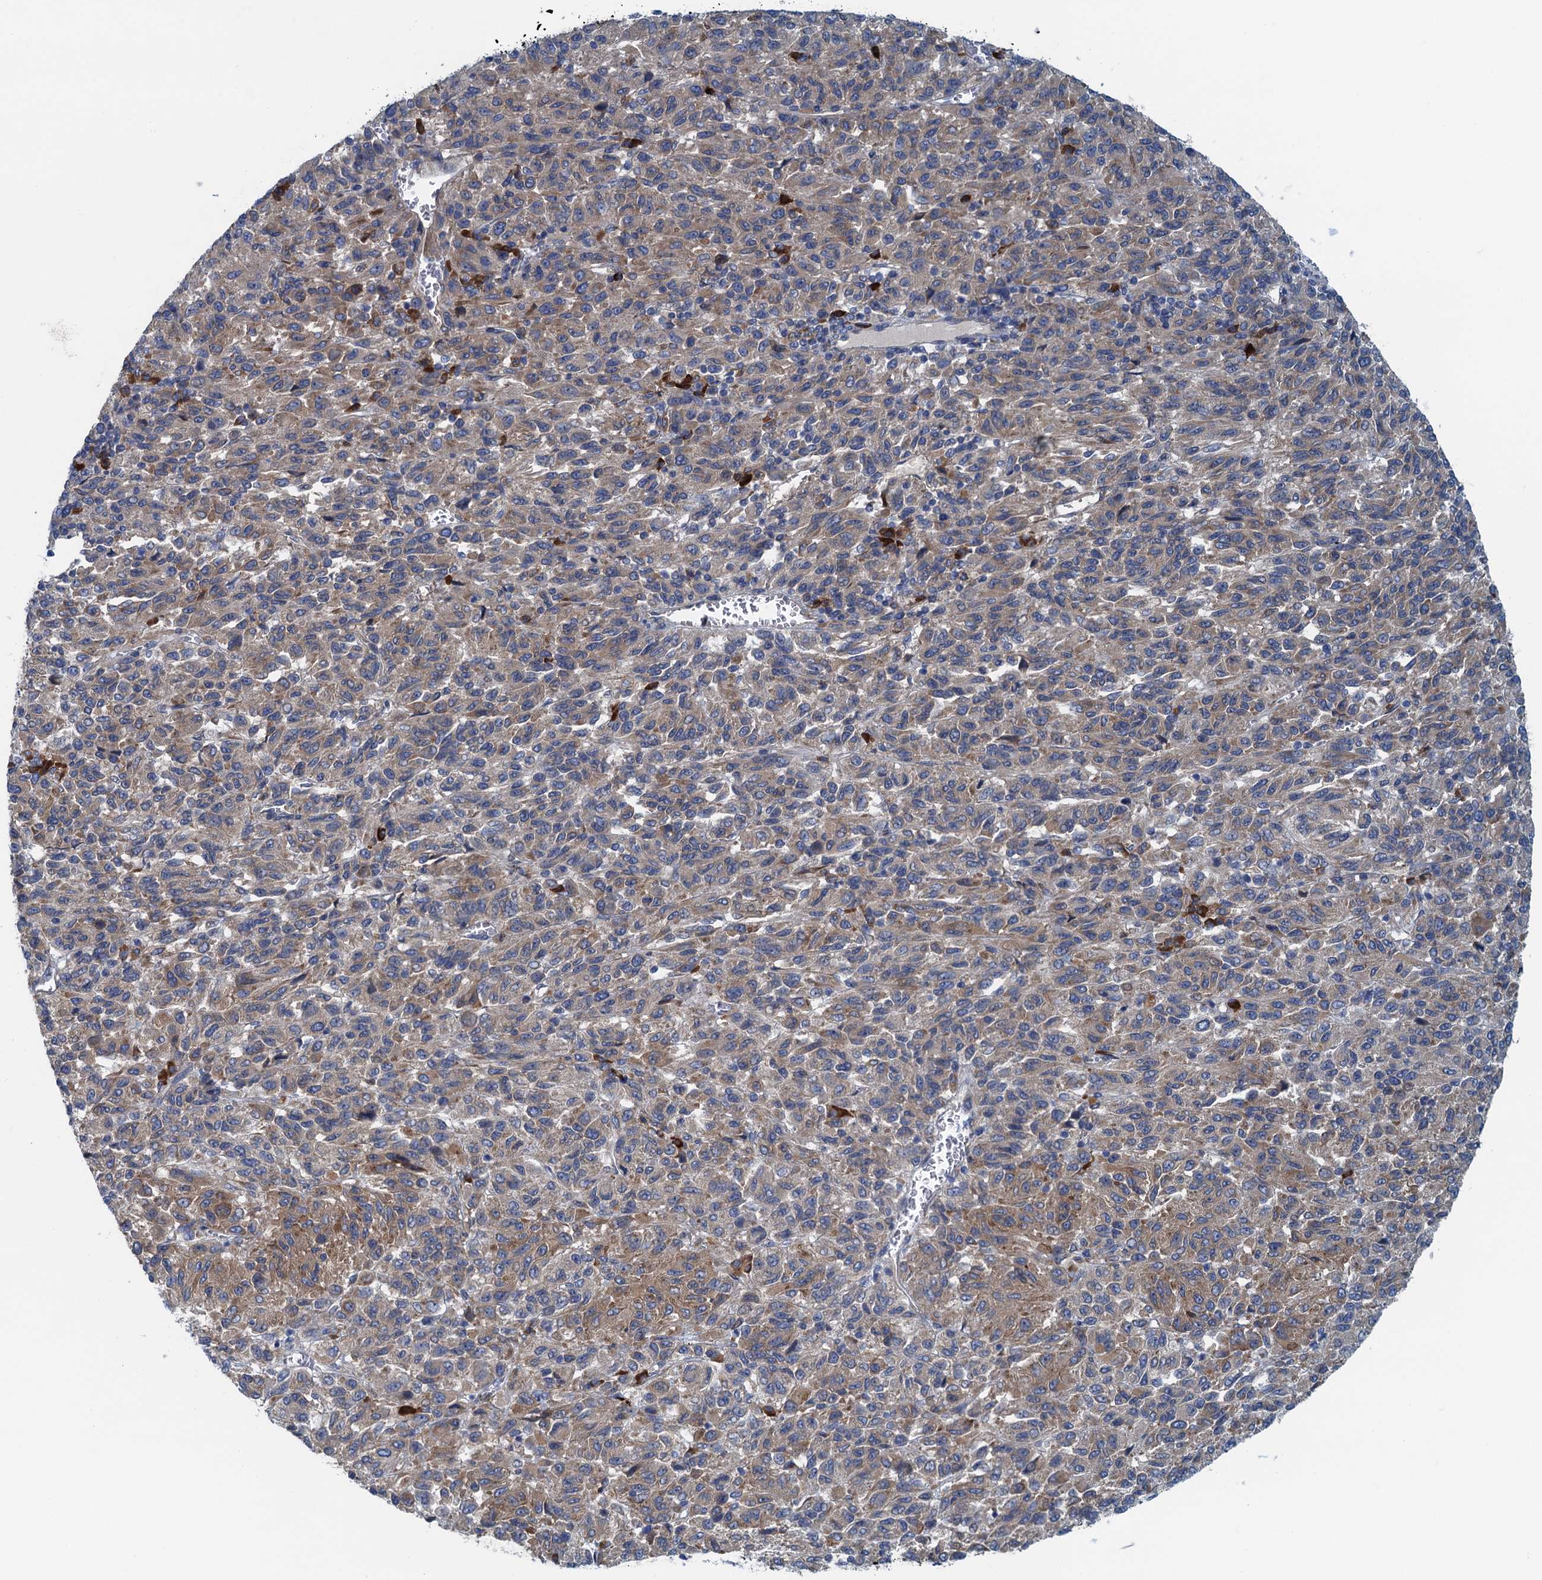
{"staining": {"intensity": "weak", "quantity": ">75%", "location": "cytoplasmic/membranous"}, "tissue": "melanoma", "cell_type": "Tumor cells", "image_type": "cancer", "snomed": [{"axis": "morphology", "description": "Malignant melanoma, Metastatic site"}, {"axis": "topography", "description": "Lung"}], "caption": "Protein staining shows weak cytoplasmic/membranous positivity in about >75% of tumor cells in malignant melanoma (metastatic site). (Stains: DAB (3,3'-diaminobenzidine) in brown, nuclei in blue, Microscopy: brightfield microscopy at high magnification).", "gene": "MYDGF", "patient": {"sex": "male", "age": 64}}